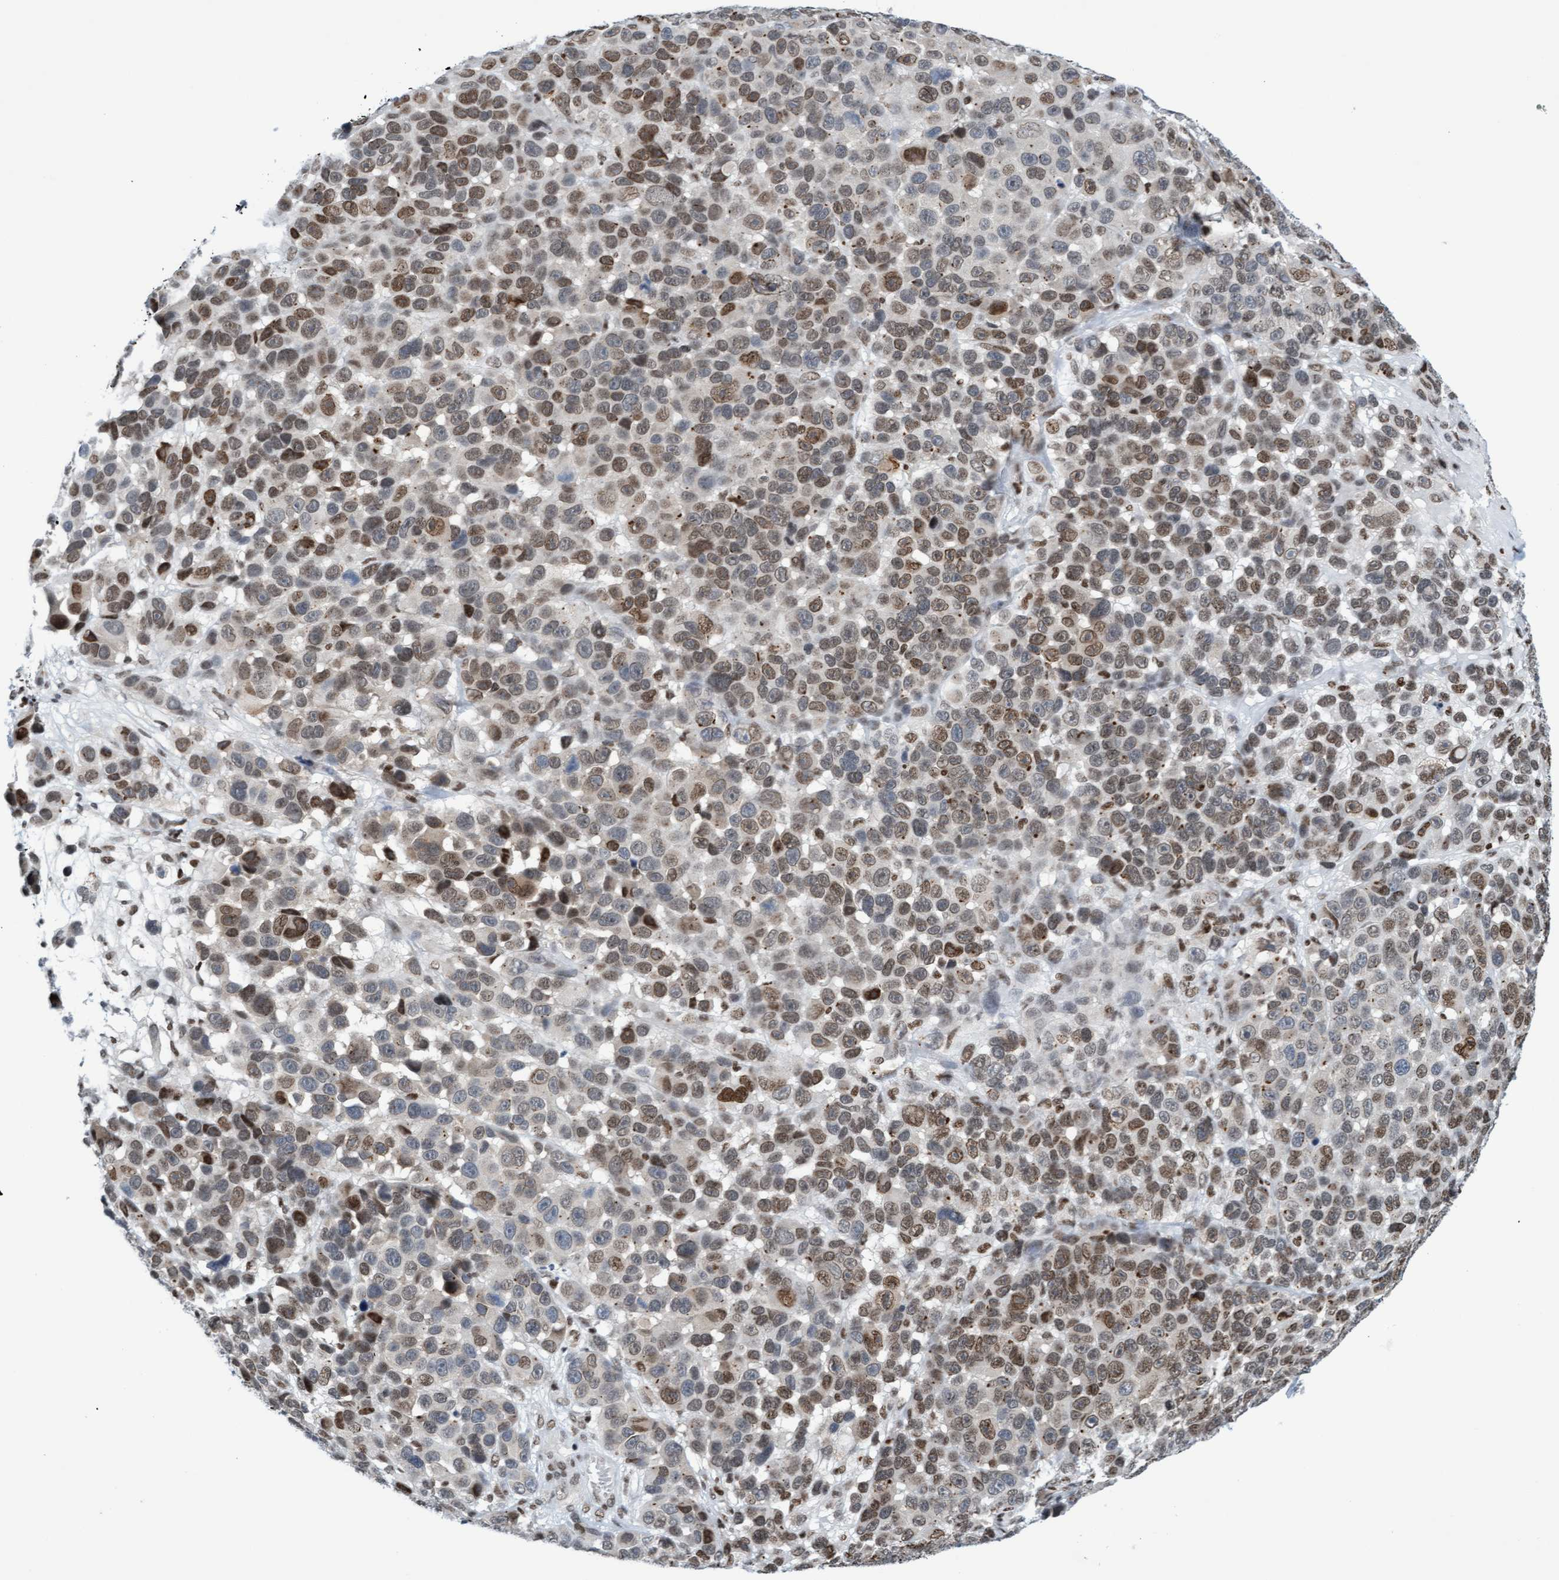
{"staining": {"intensity": "weak", "quantity": ">75%", "location": "nuclear"}, "tissue": "melanoma", "cell_type": "Tumor cells", "image_type": "cancer", "snomed": [{"axis": "morphology", "description": "Malignant melanoma, NOS"}, {"axis": "topography", "description": "Skin"}], "caption": "IHC staining of melanoma, which demonstrates low levels of weak nuclear staining in approximately >75% of tumor cells indicating weak nuclear protein staining. The staining was performed using DAB (3,3'-diaminobenzidine) (brown) for protein detection and nuclei were counterstained in hematoxylin (blue).", "gene": "GLRX2", "patient": {"sex": "male", "age": 53}}